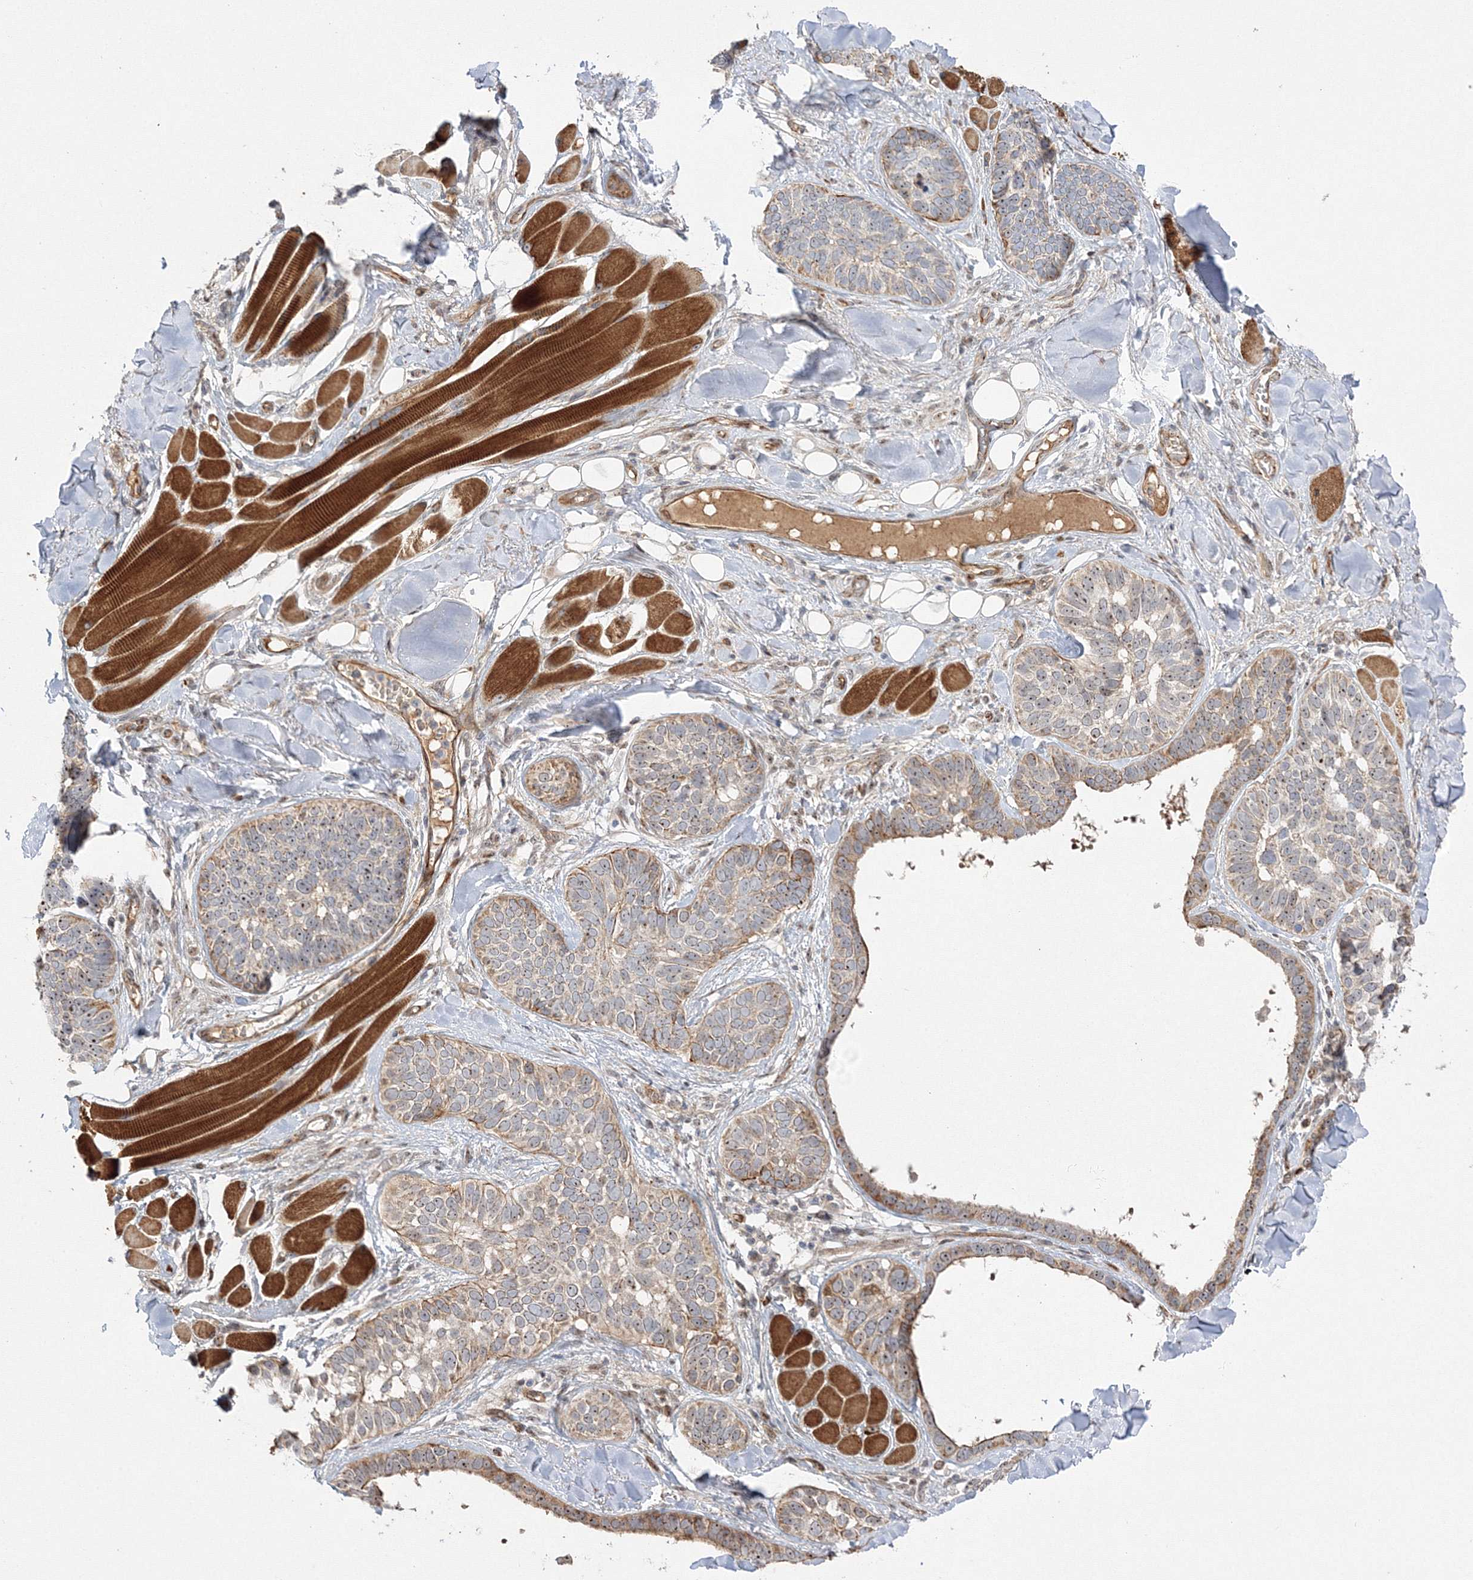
{"staining": {"intensity": "weak", "quantity": ">75%", "location": "nuclear"}, "tissue": "skin cancer", "cell_type": "Tumor cells", "image_type": "cancer", "snomed": [{"axis": "morphology", "description": "Basal cell carcinoma"}, {"axis": "topography", "description": "Skin"}], "caption": "A high-resolution photomicrograph shows immunohistochemistry staining of skin cancer, which reveals weak nuclear staining in about >75% of tumor cells.", "gene": "NPM3", "patient": {"sex": "male", "age": 62}}